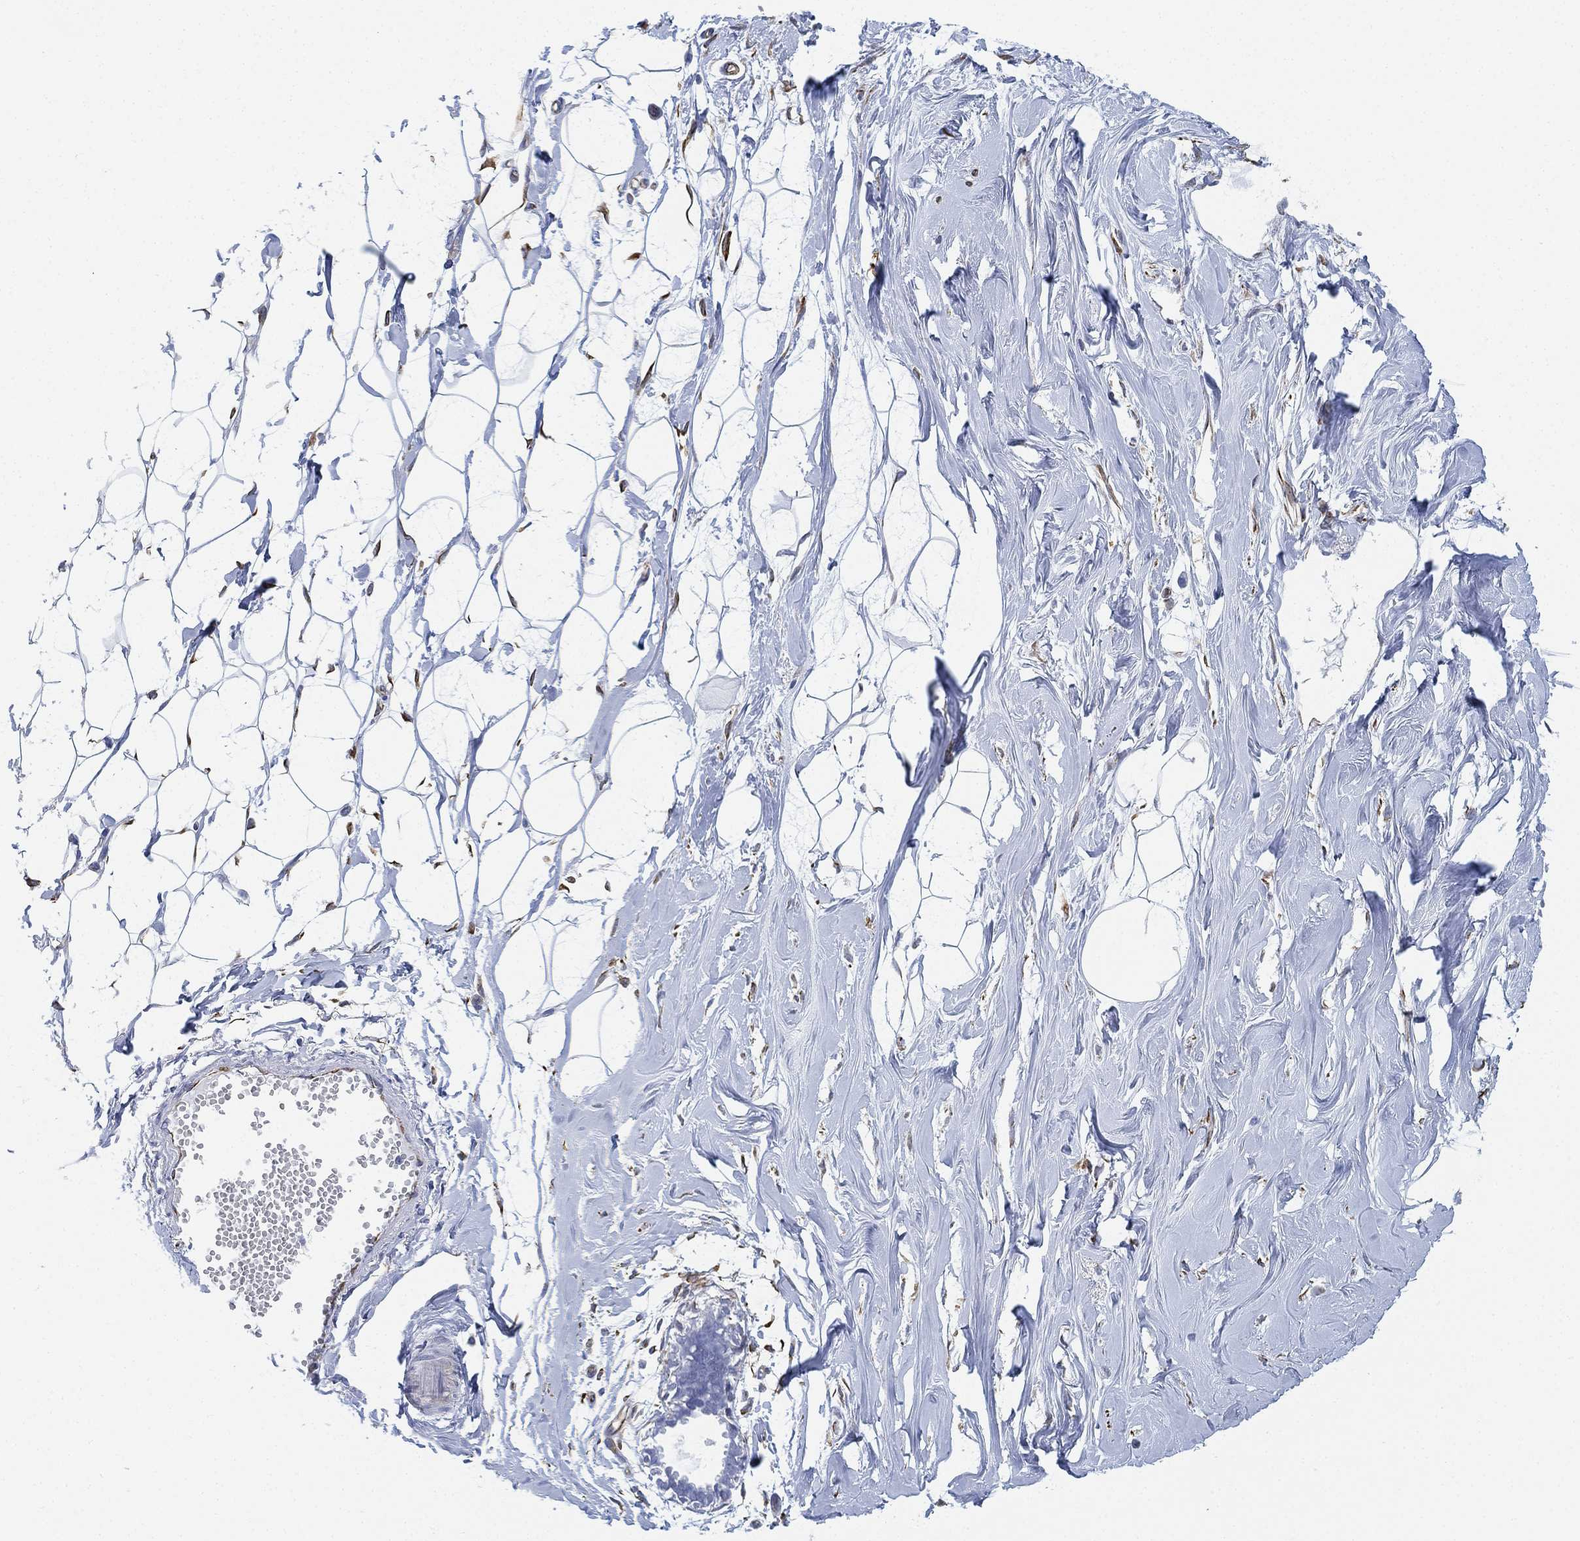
{"staining": {"intensity": "negative", "quantity": "none", "location": "none"}, "tissue": "breast", "cell_type": "Adipocytes", "image_type": "normal", "snomed": [{"axis": "morphology", "description": "Normal tissue, NOS"}, {"axis": "topography", "description": "Breast"}], "caption": "The IHC image has no significant expression in adipocytes of breast.", "gene": "PSKH2", "patient": {"sex": "female", "age": 49}}